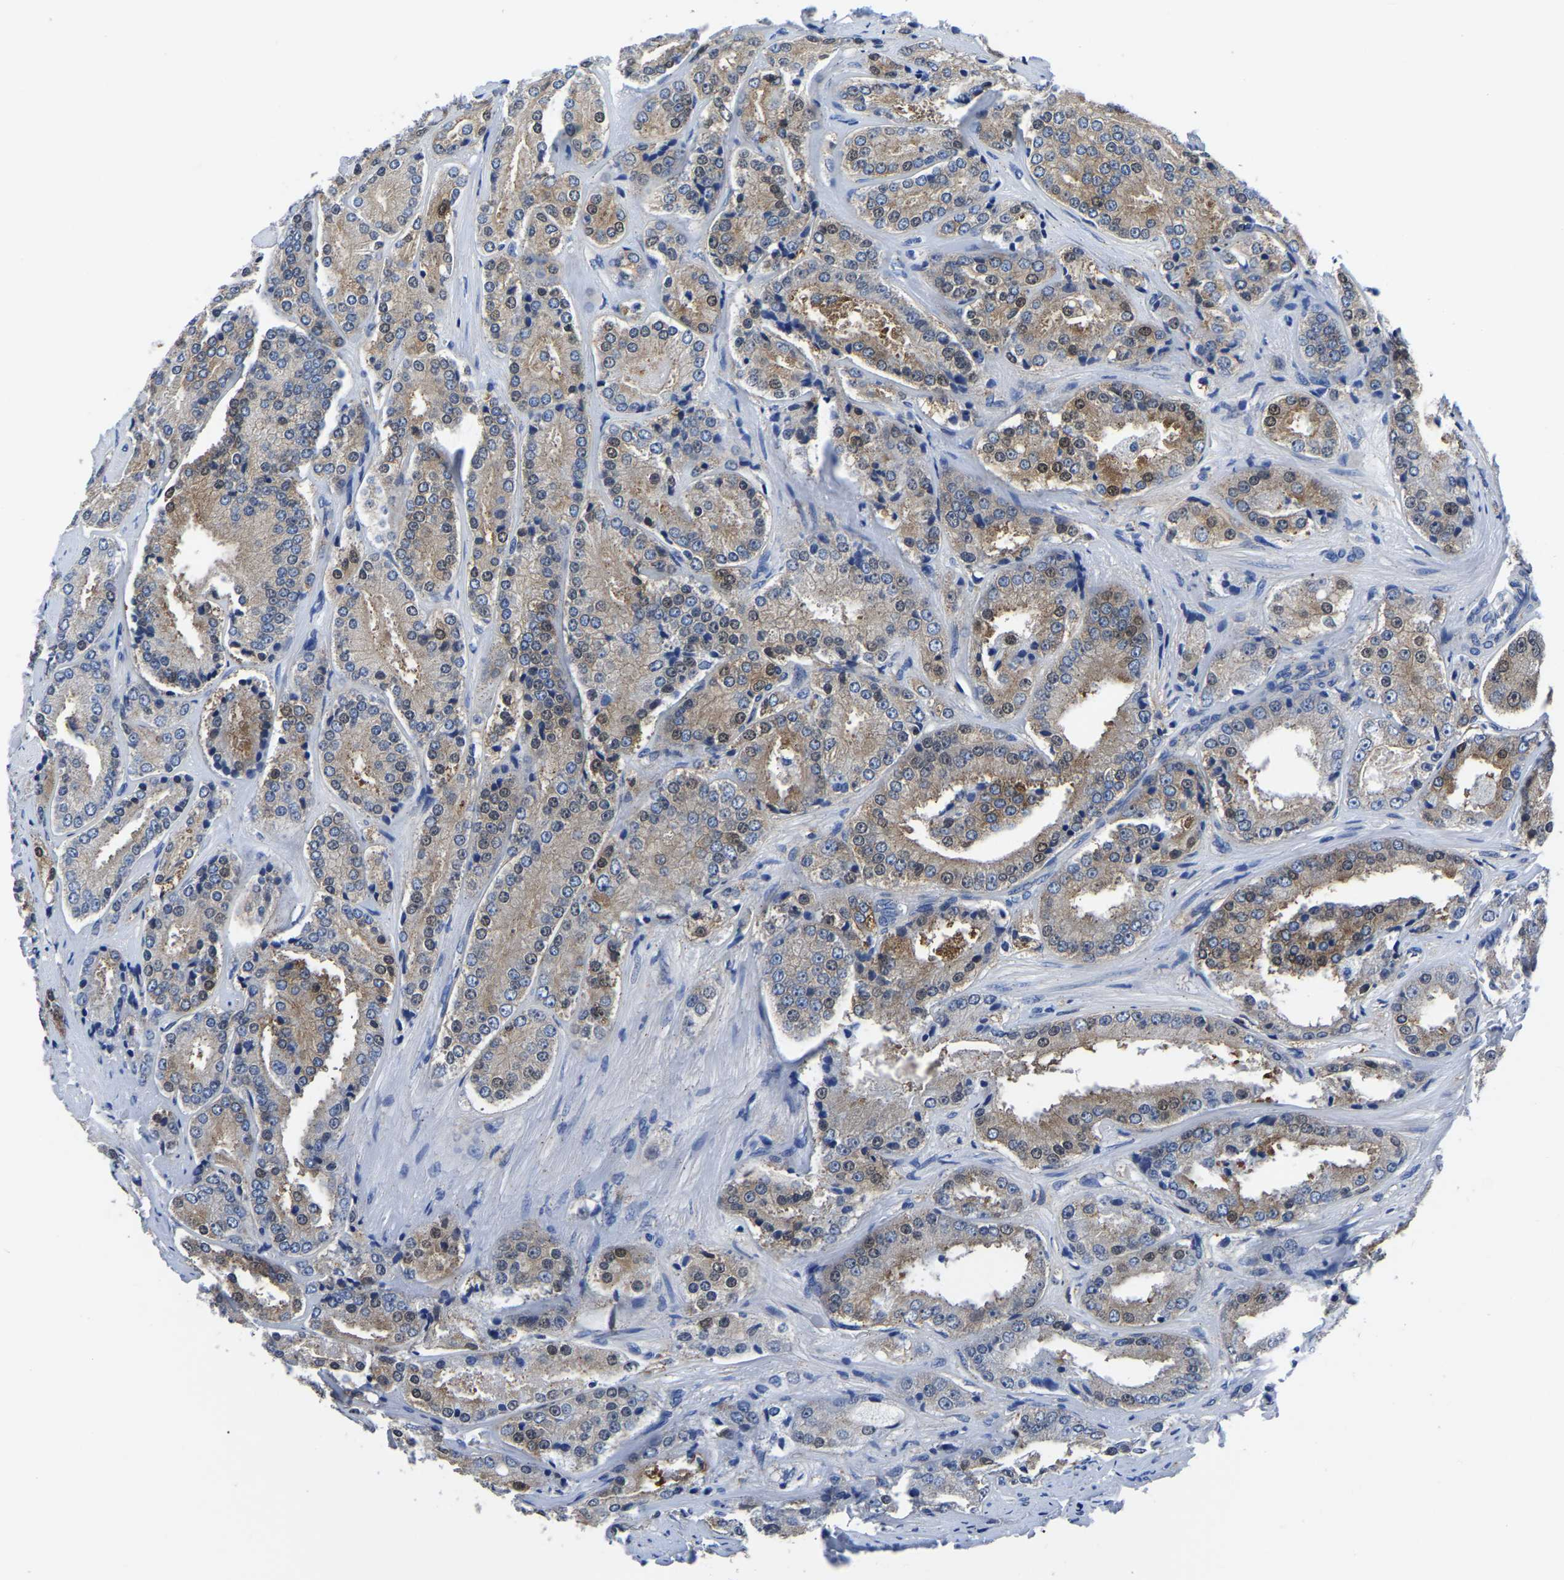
{"staining": {"intensity": "weak", "quantity": ">75%", "location": "cytoplasmic/membranous,nuclear"}, "tissue": "prostate cancer", "cell_type": "Tumor cells", "image_type": "cancer", "snomed": [{"axis": "morphology", "description": "Adenocarcinoma, High grade"}, {"axis": "topography", "description": "Prostate"}], "caption": "Immunohistochemical staining of prostate adenocarcinoma (high-grade) exhibits weak cytoplasmic/membranous and nuclear protein expression in approximately >75% of tumor cells. Using DAB (3,3'-diaminobenzidine) (brown) and hematoxylin (blue) stains, captured at high magnification using brightfield microscopy.", "gene": "TFG", "patient": {"sex": "male", "age": 65}}